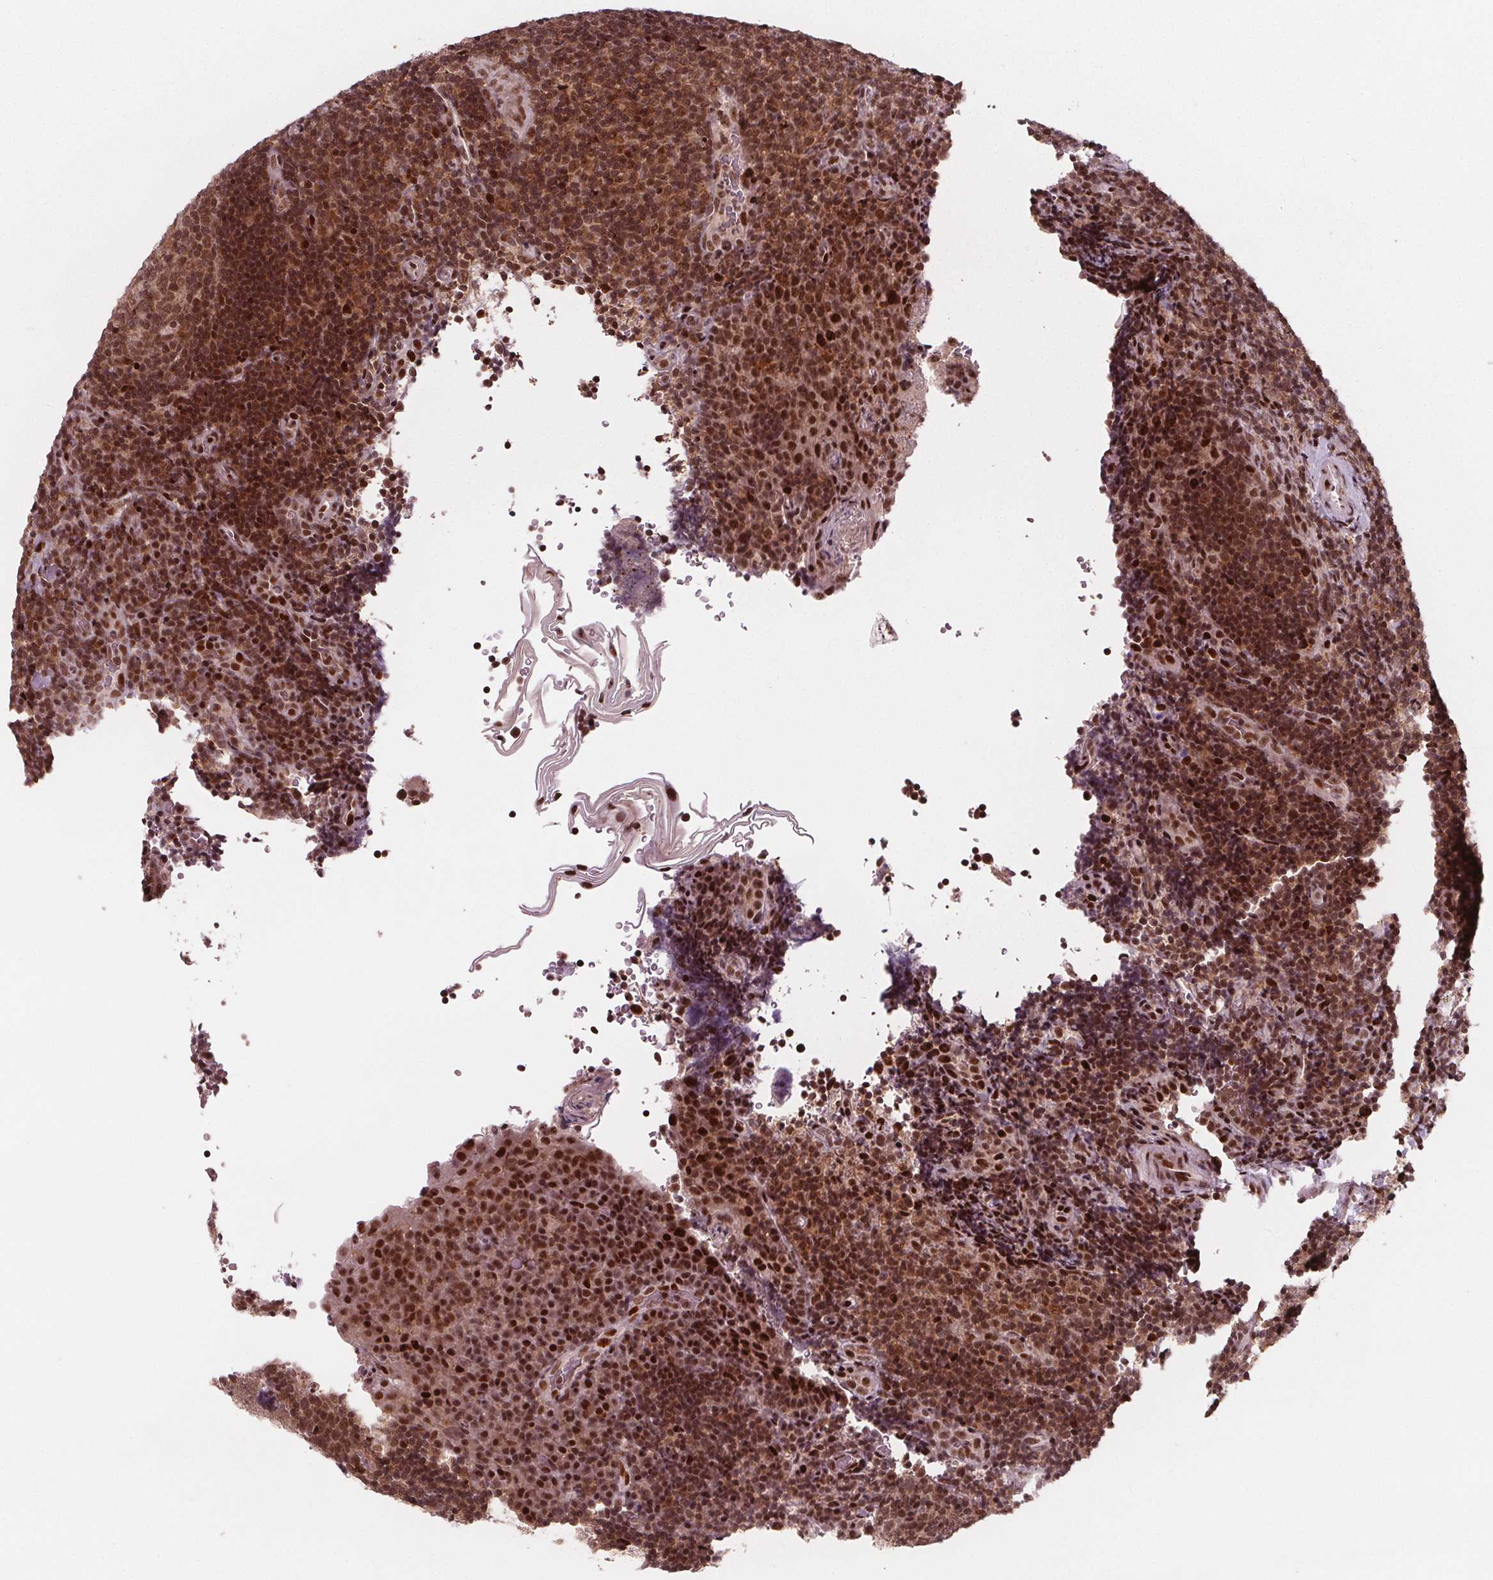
{"staining": {"intensity": "strong", "quantity": ">75%", "location": "cytoplasmic/membranous,nuclear"}, "tissue": "tonsil", "cell_type": "Germinal center cells", "image_type": "normal", "snomed": [{"axis": "morphology", "description": "Normal tissue, NOS"}, {"axis": "topography", "description": "Tonsil"}], "caption": "A high amount of strong cytoplasmic/membranous,nuclear positivity is present in approximately >75% of germinal center cells in normal tonsil.", "gene": "SNRNP35", "patient": {"sex": "male", "age": 17}}